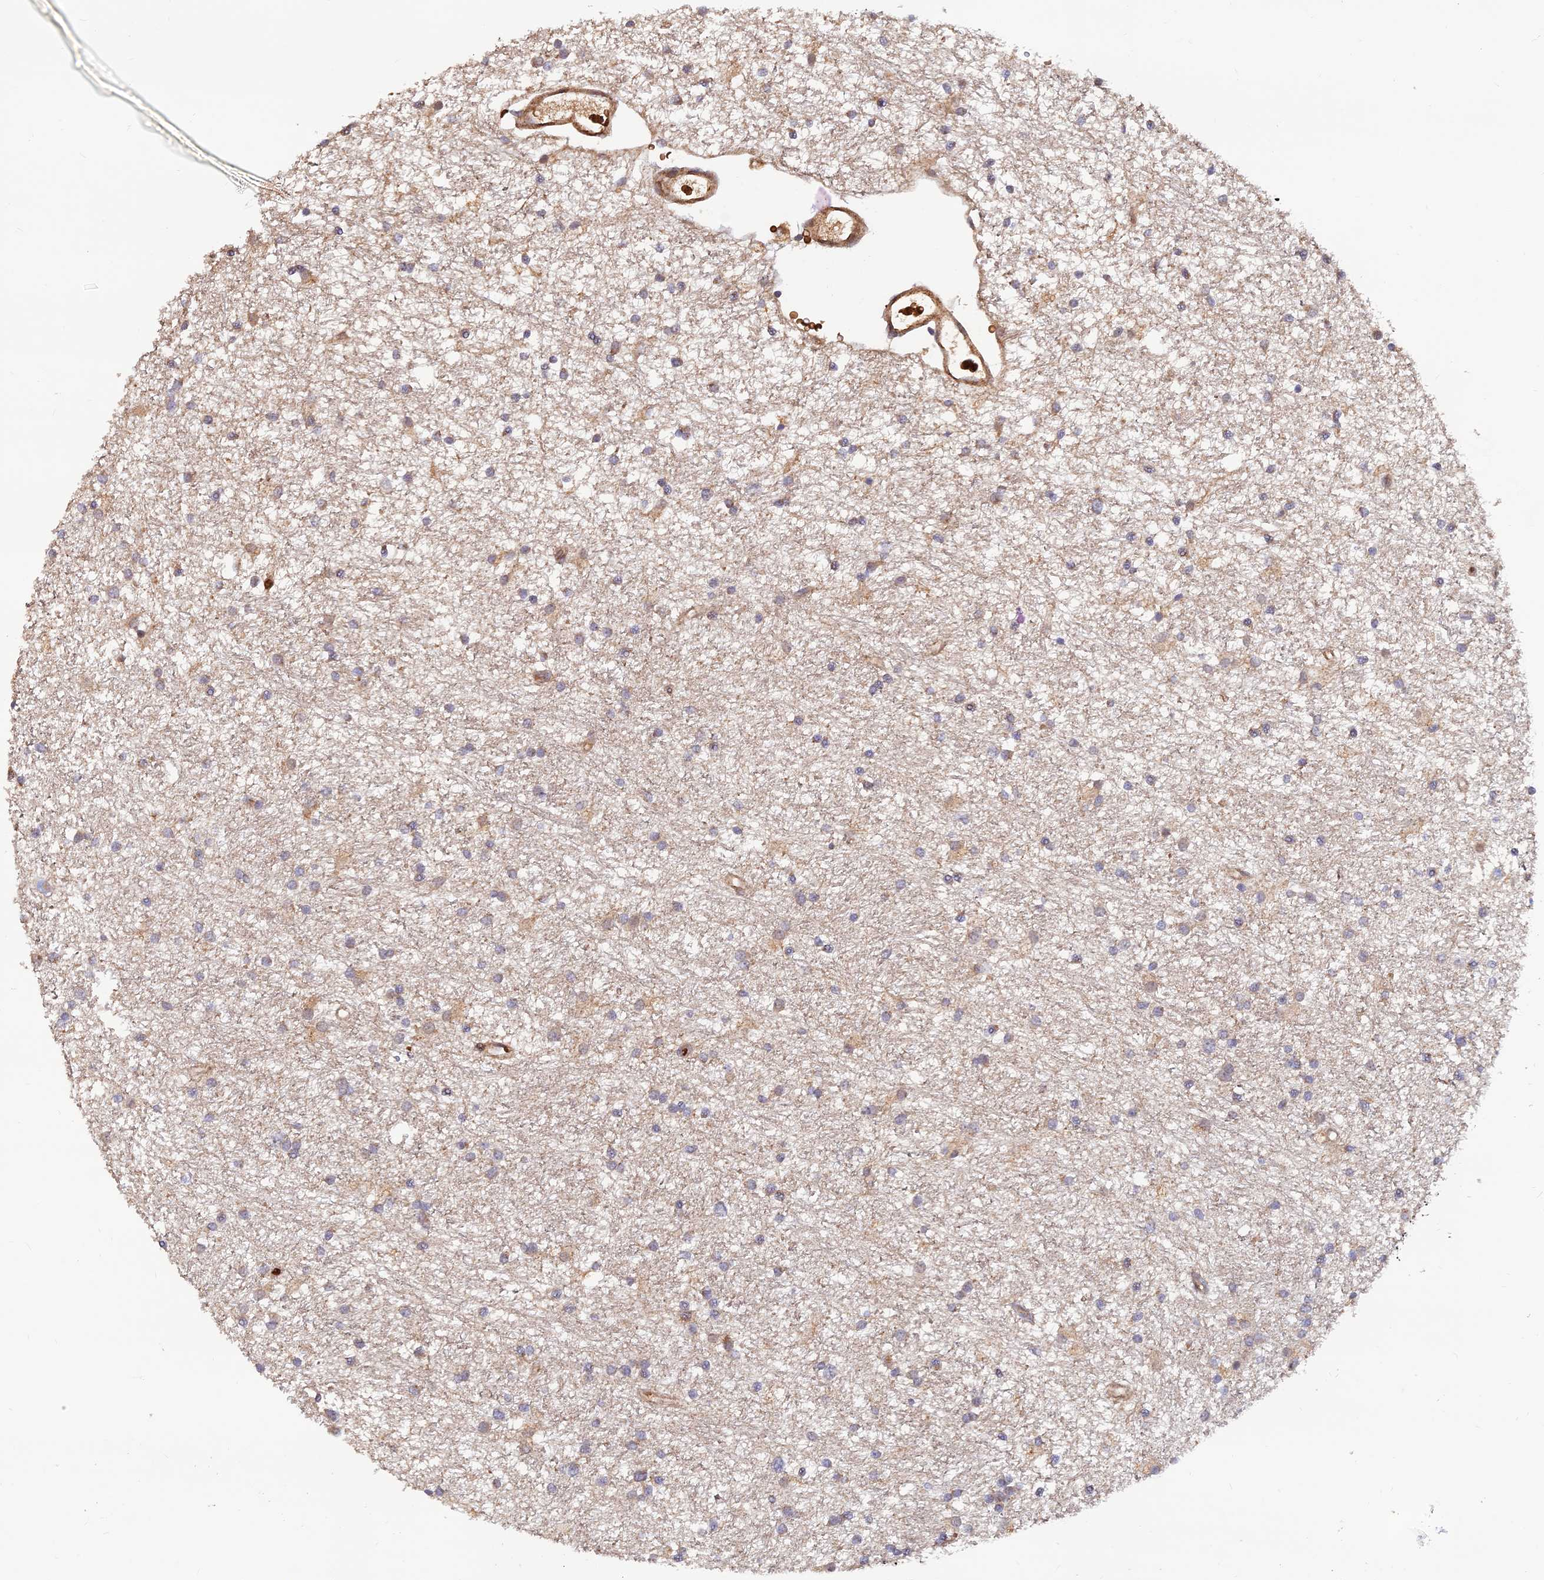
{"staining": {"intensity": "weak", "quantity": "<25%", "location": "cytoplasmic/membranous"}, "tissue": "glioma", "cell_type": "Tumor cells", "image_type": "cancer", "snomed": [{"axis": "morphology", "description": "Glioma, malignant, High grade"}, {"axis": "topography", "description": "Brain"}], "caption": "Immunohistochemistry (IHC) of human glioma displays no staining in tumor cells.", "gene": "GMCL1", "patient": {"sex": "male", "age": 77}}